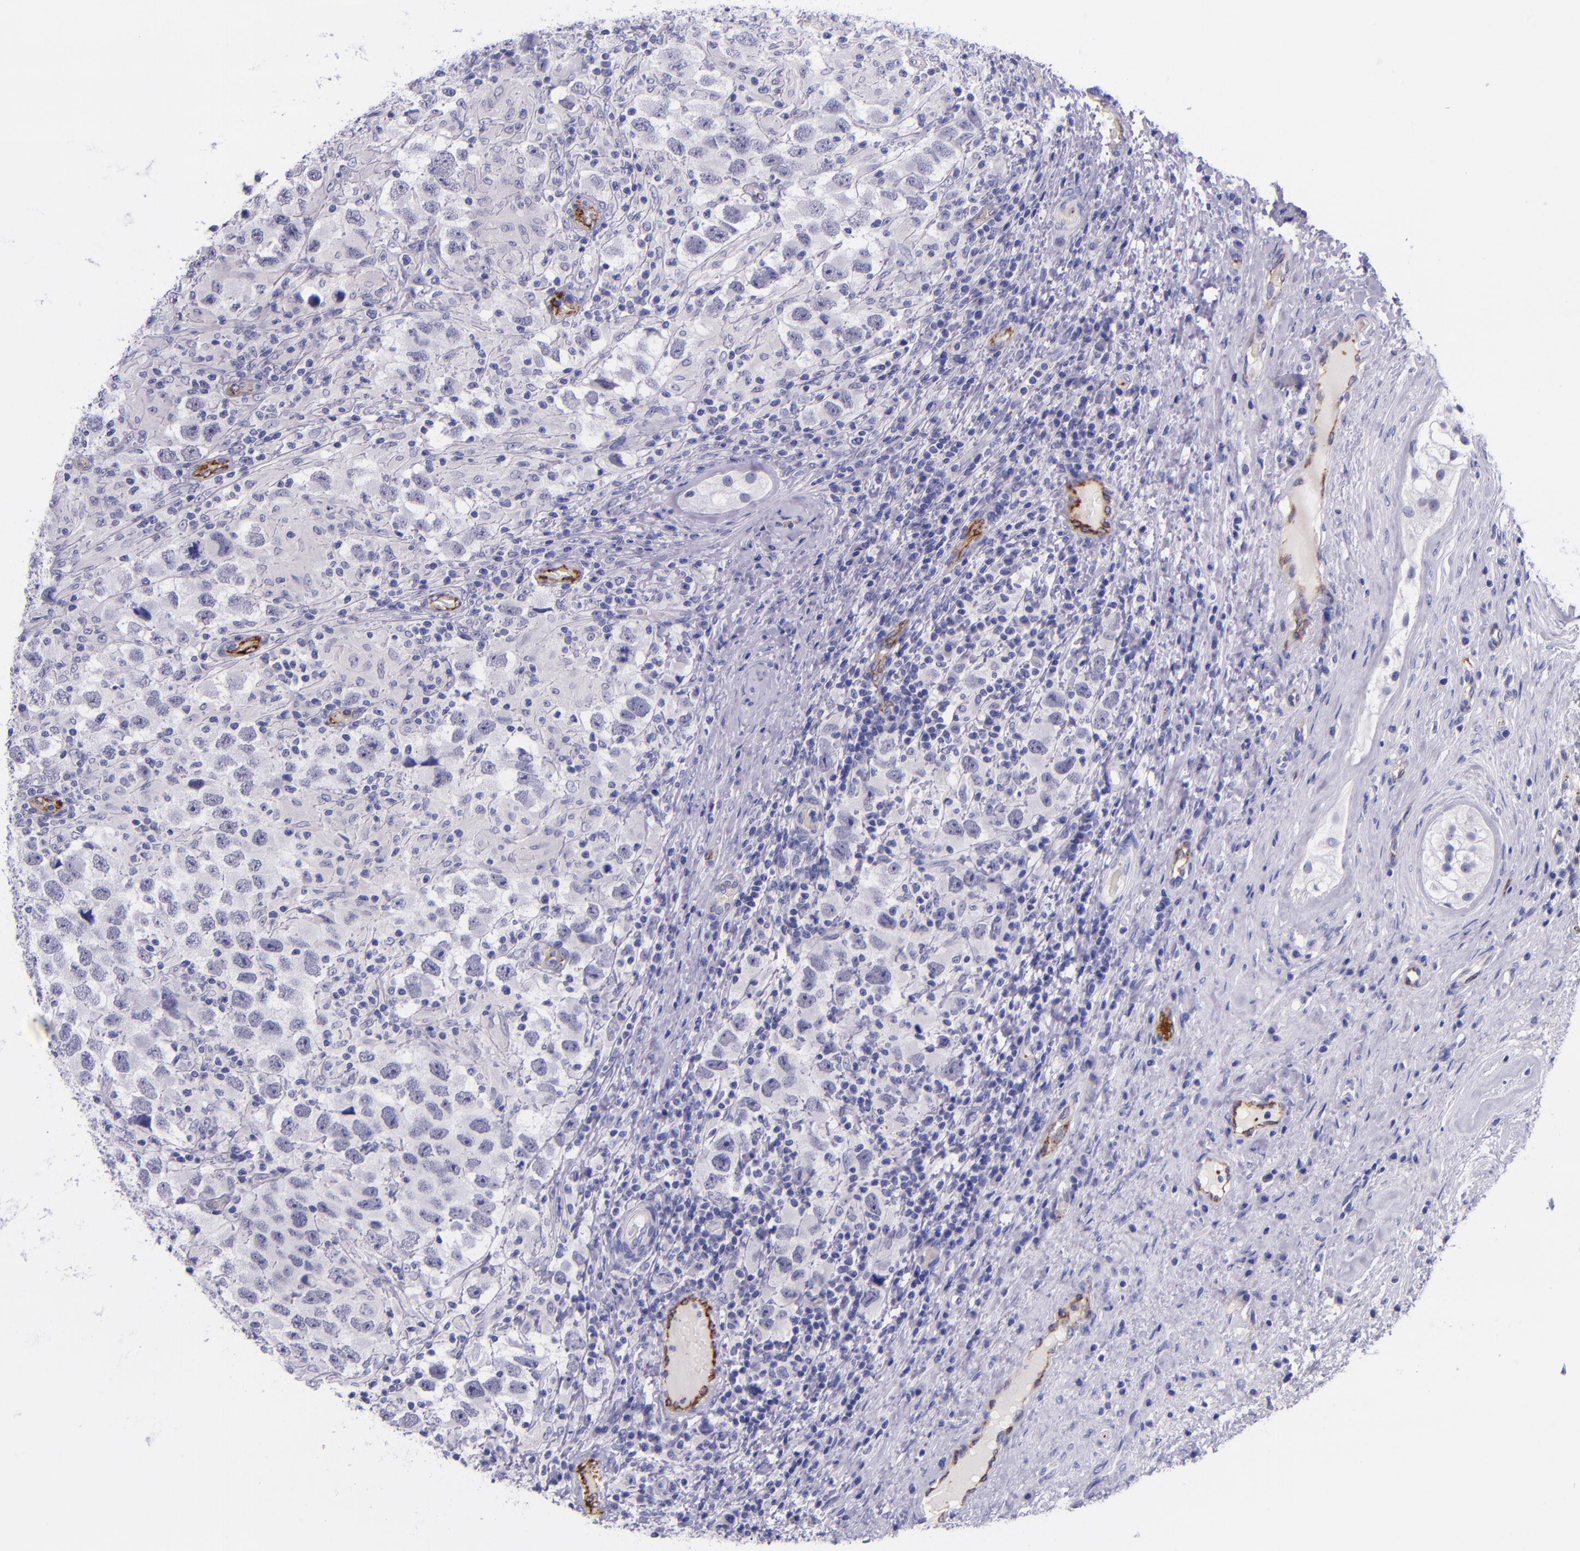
{"staining": {"intensity": "negative", "quantity": "none", "location": "none"}, "tissue": "testis cancer", "cell_type": "Tumor cells", "image_type": "cancer", "snomed": [{"axis": "morphology", "description": "Carcinoma, Embryonal, NOS"}, {"axis": "topography", "description": "Testis"}], "caption": "Human testis cancer stained for a protein using immunohistochemistry (IHC) shows no expression in tumor cells.", "gene": "SELE", "patient": {"sex": "male", "age": 21}}